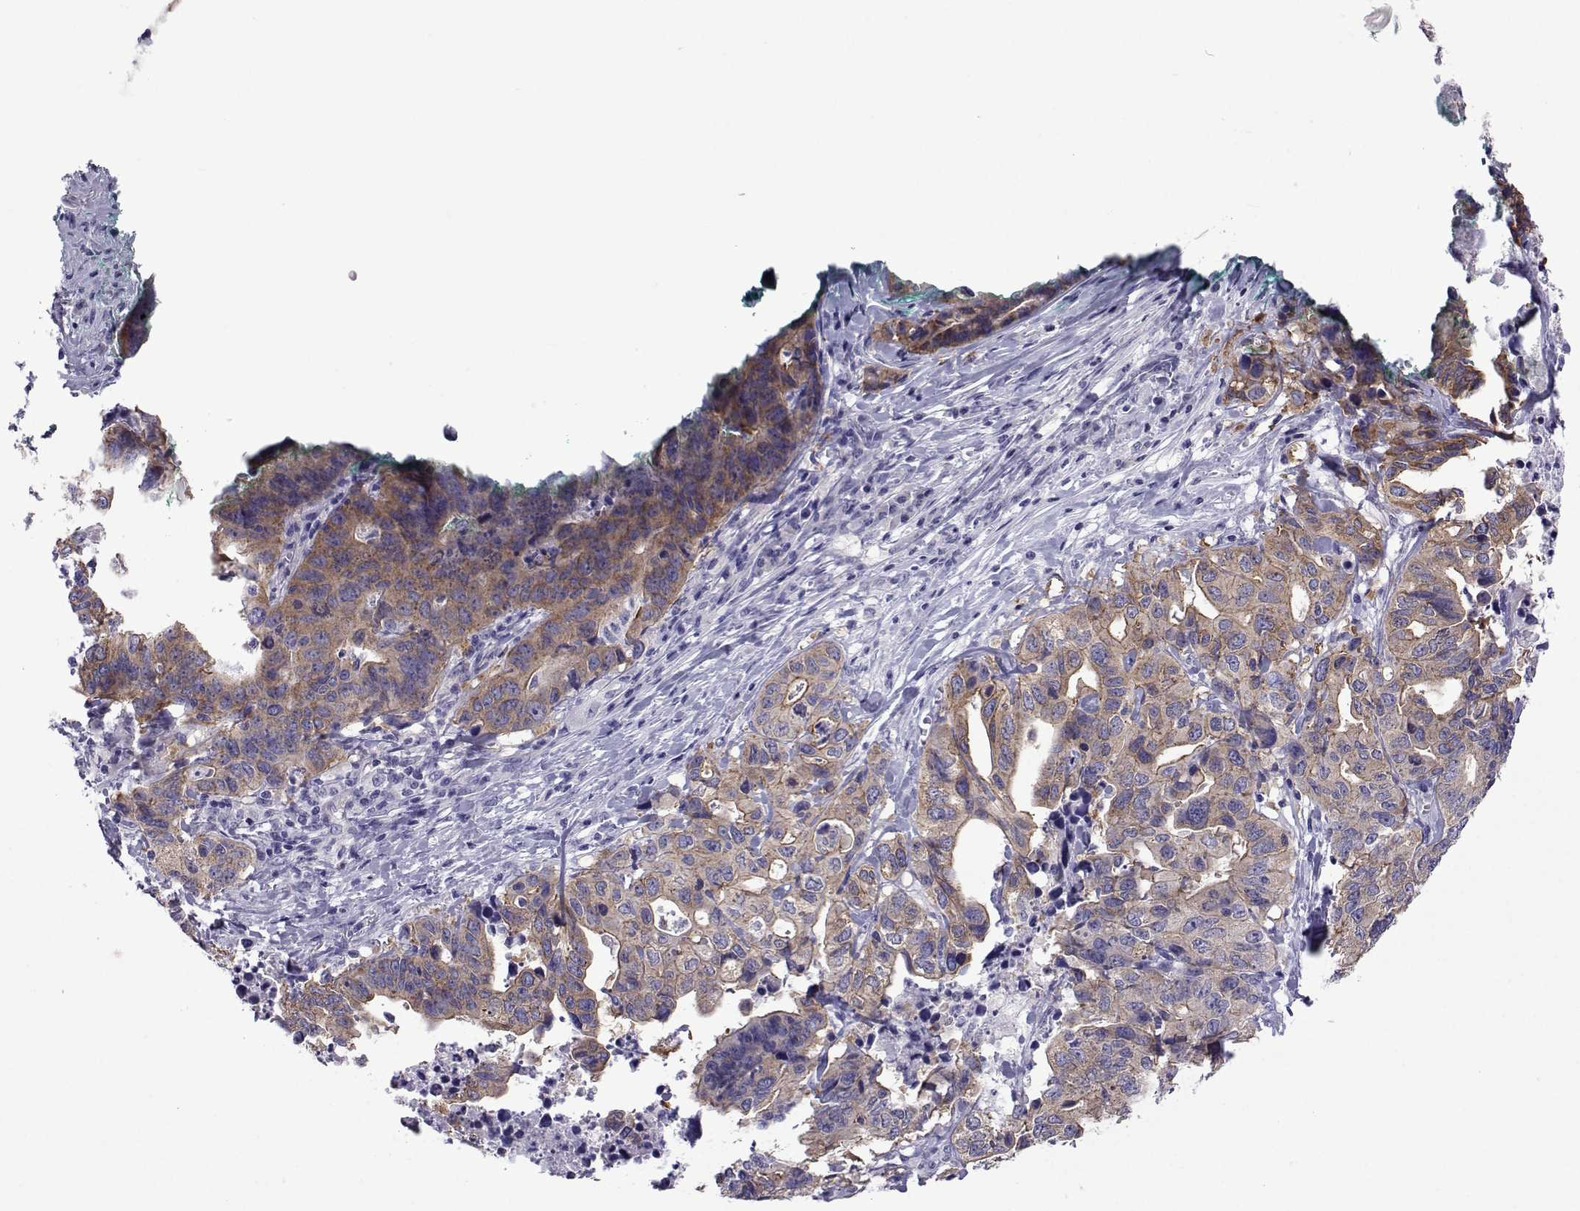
{"staining": {"intensity": "moderate", "quantity": "25%-75%", "location": "cytoplasmic/membranous"}, "tissue": "stomach cancer", "cell_type": "Tumor cells", "image_type": "cancer", "snomed": [{"axis": "morphology", "description": "Adenocarcinoma, NOS"}, {"axis": "topography", "description": "Stomach, upper"}], "caption": "Stomach cancer (adenocarcinoma) stained for a protein displays moderate cytoplasmic/membranous positivity in tumor cells. The staining is performed using DAB brown chromogen to label protein expression. The nuclei are counter-stained blue using hematoxylin.", "gene": "COL22A1", "patient": {"sex": "female", "age": 67}}